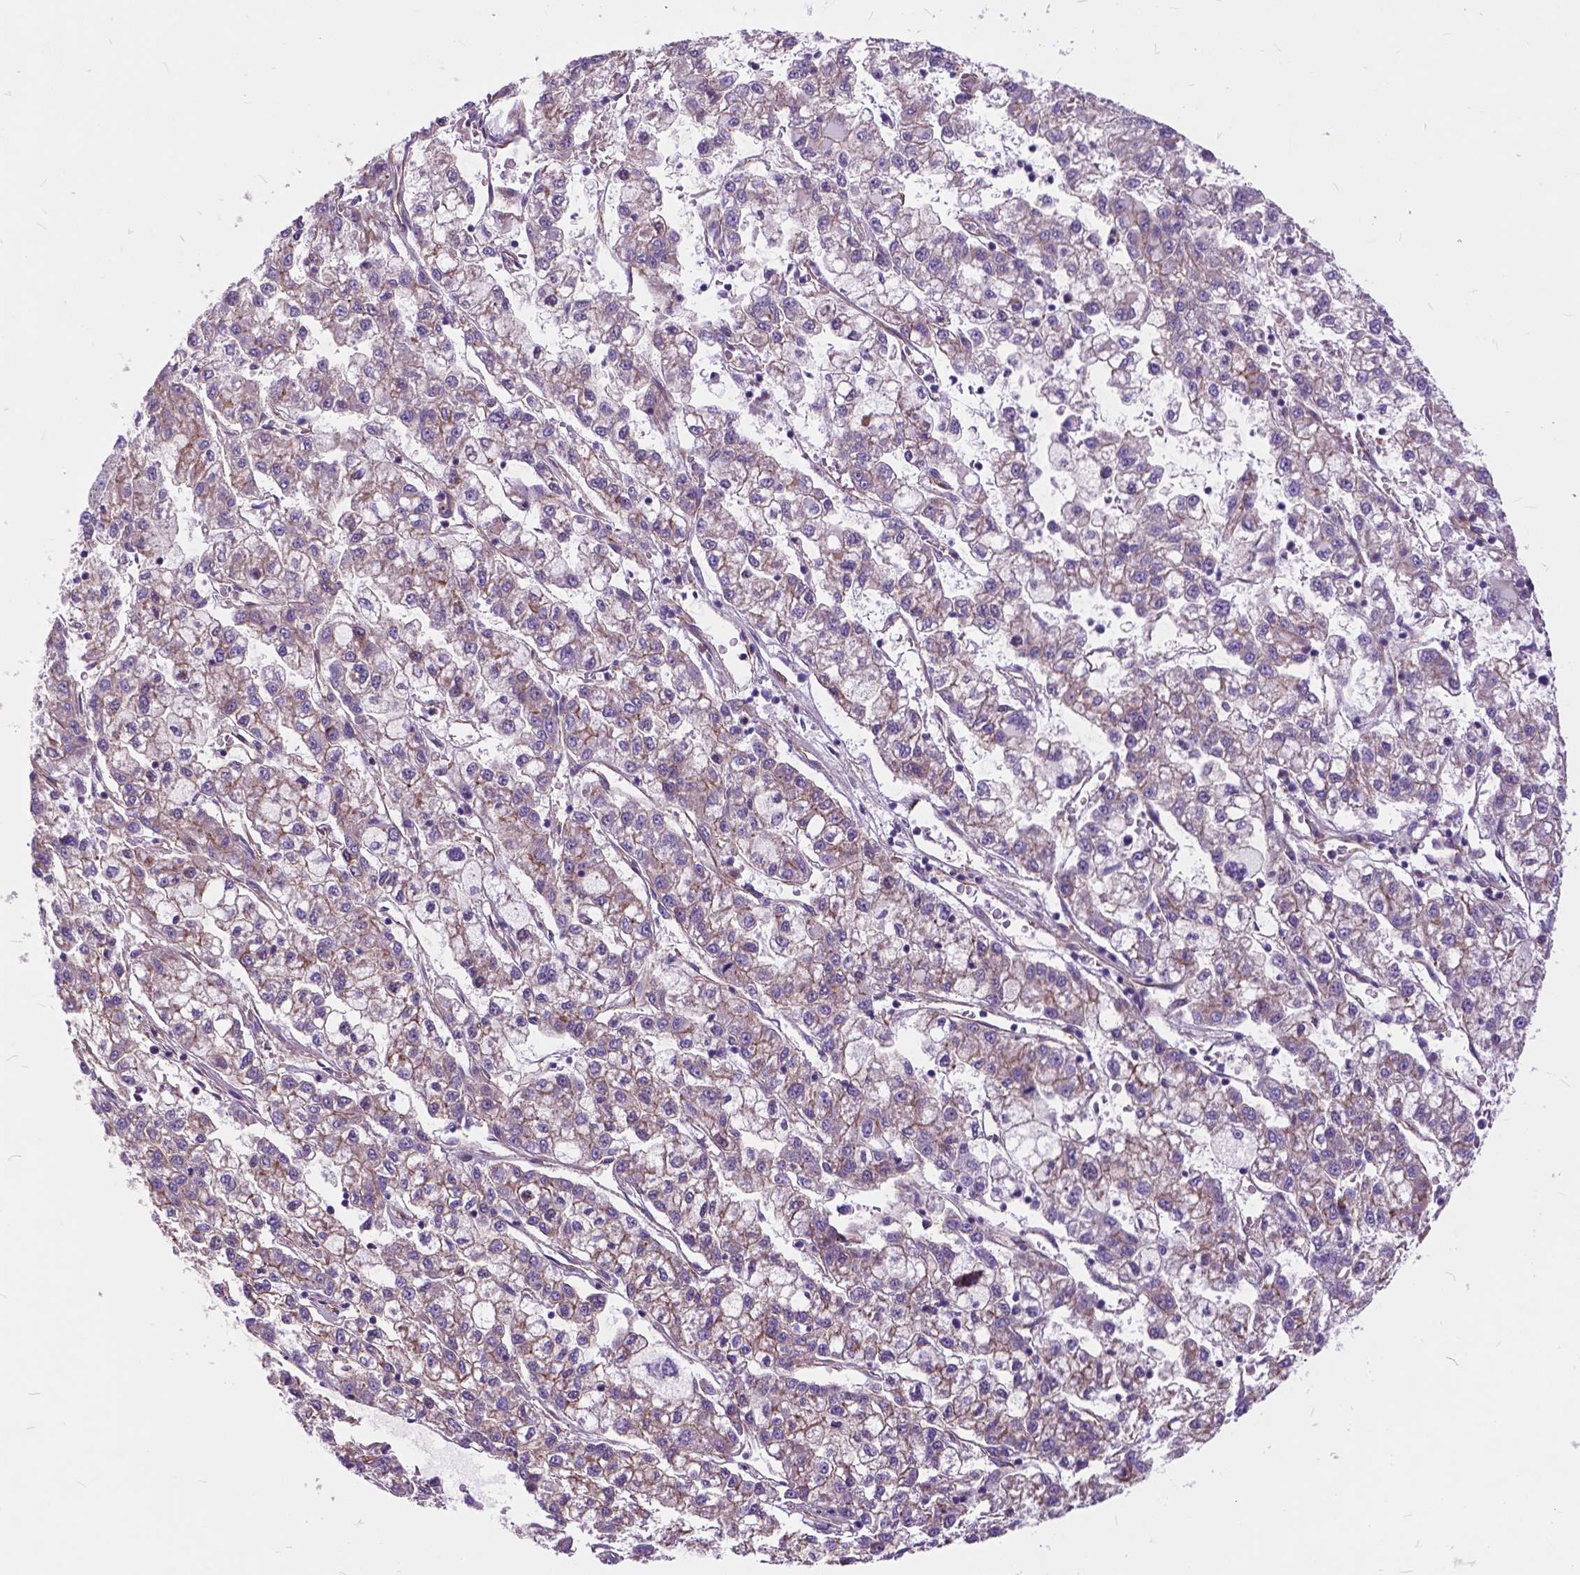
{"staining": {"intensity": "weak", "quantity": "25%-75%", "location": "cytoplasmic/membranous"}, "tissue": "liver cancer", "cell_type": "Tumor cells", "image_type": "cancer", "snomed": [{"axis": "morphology", "description": "Carcinoma, Hepatocellular, NOS"}, {"axis": "topography", "description": "Liver"}], "caption": "This is a histology image of IHC staining of hepatocellular carcinoma (liver), which shows weak positivity in the cytoplasmic/membranous of tumor cells.", "gene": "FLT4", "patient": {"sex": "male", "age": 40}}